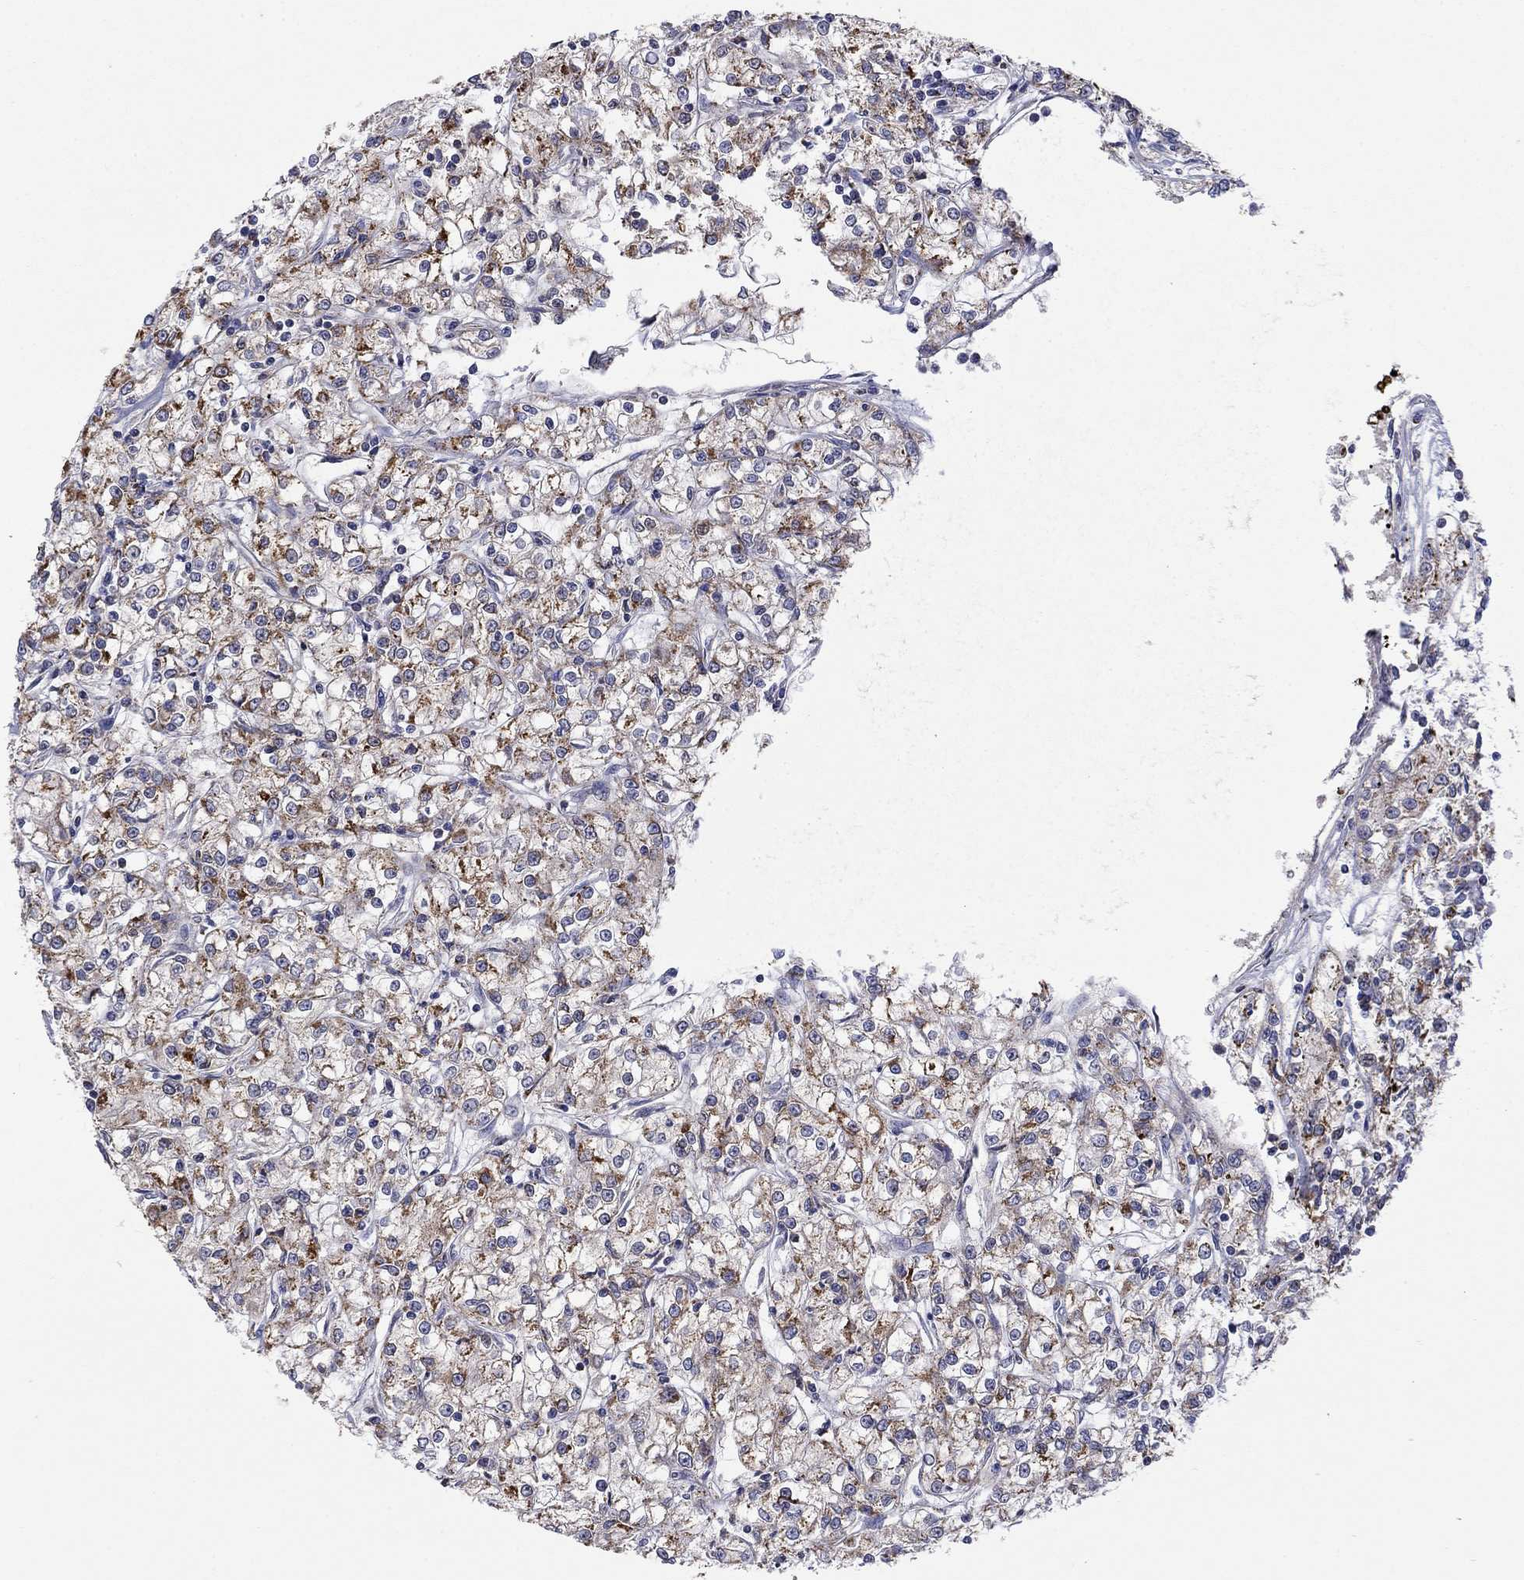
{"staining": {"intensity": "moderate", "quantity": ">75%", "location": "cytoplasmic/membranous"}, "tissue": "renal cancer", "cell_type": "Tumor cells", "image_type": "cancer", "snomed": [{"axis": "morphology", "description": "Adenocarcinoma, NOS"}, {"axis": "topography", "description": "Kidney"}], "caption": "Immunohistochemistry (IHC) (DAB (3,3'-diaminobenzidine)) staining of human renal cancer (adenocarcinoma) exhibits moderate cytoplasmic/membranous protein staining in approximately >75% of tumor cells.", "gene": "HPS5", "patient": {"sex": "female", "age": 59}}